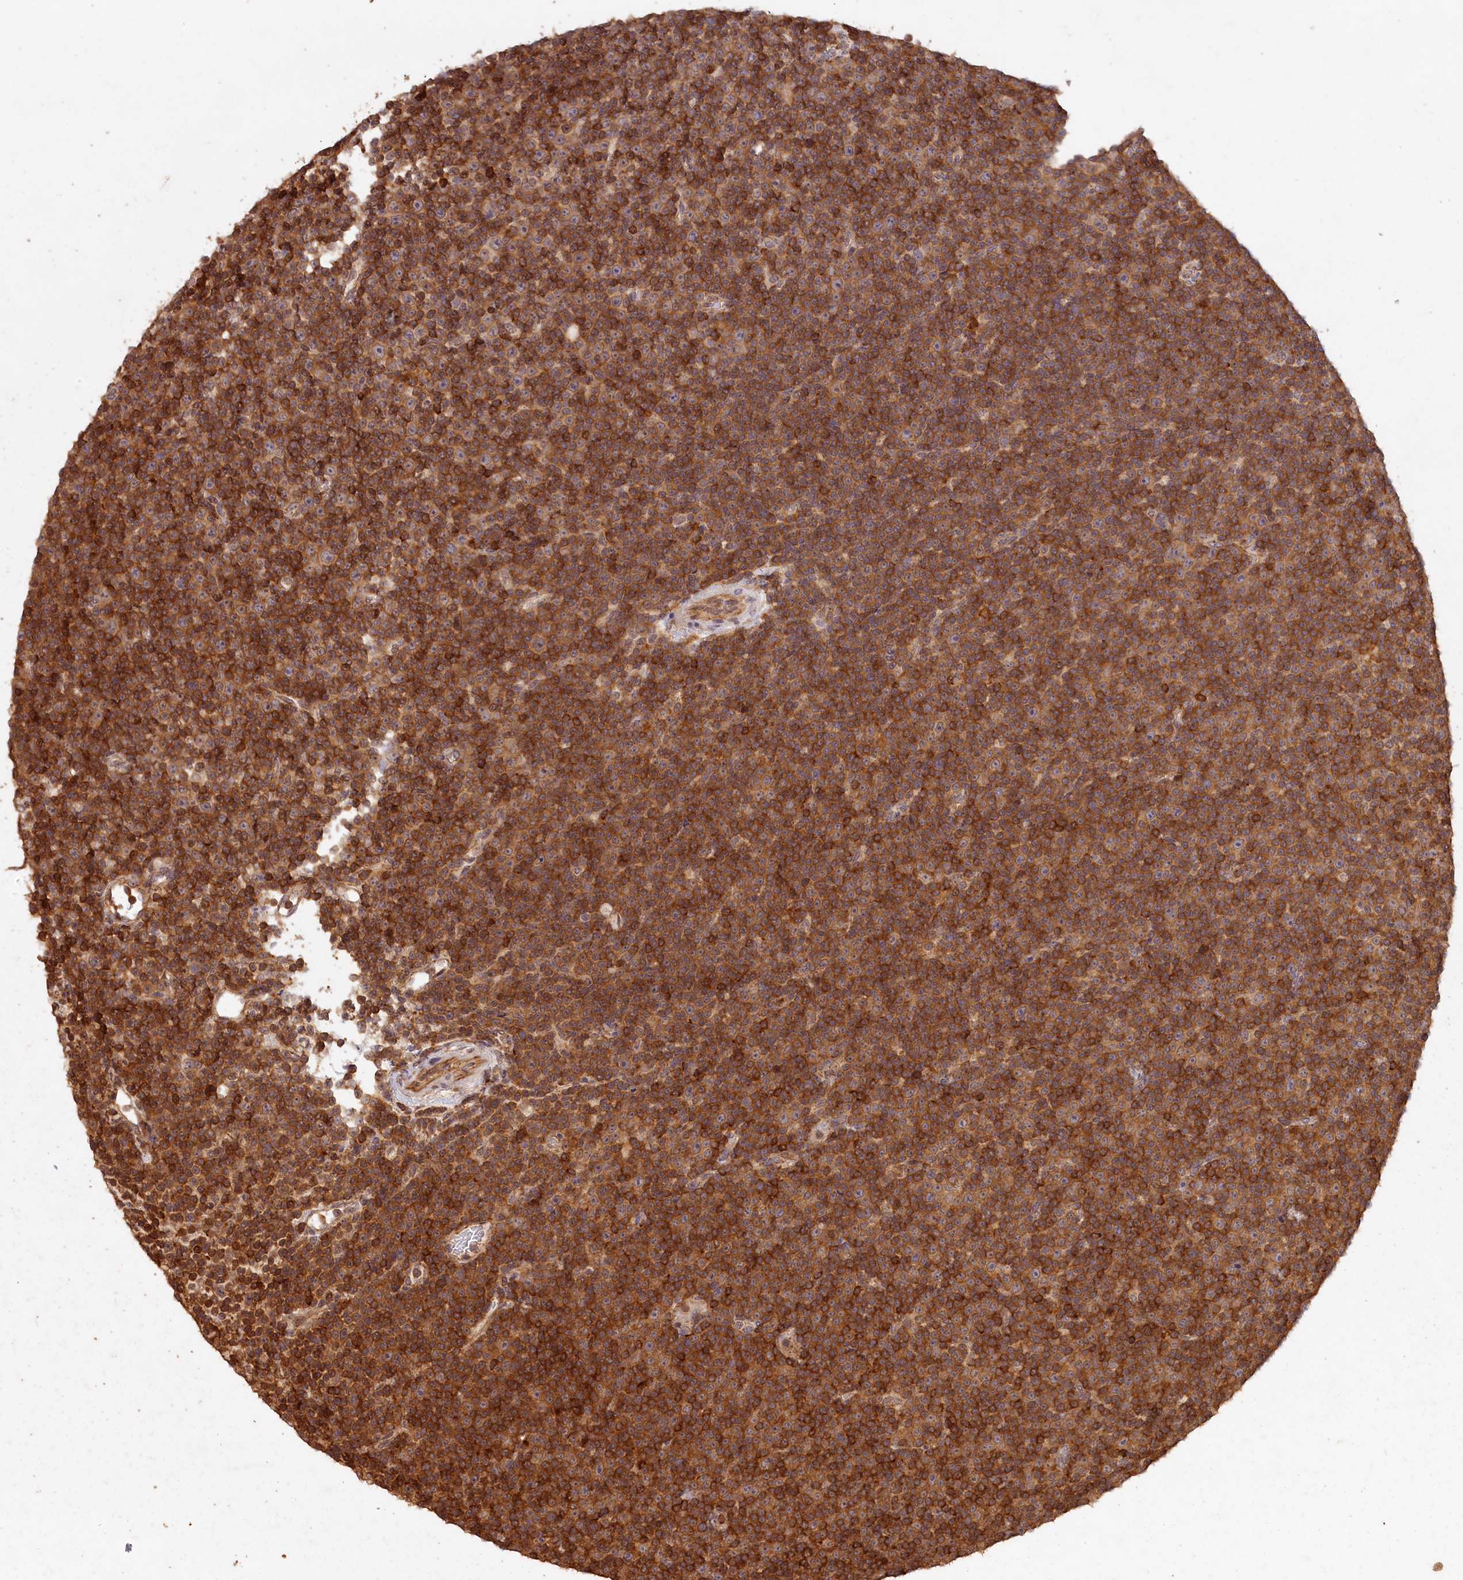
{"staining": {"intensity": "moderate", "quantity": ">75%", "location": "cytoplasmic/membranous"}, "tissue": "lymphoma", "cell_type": "Tumor cells", "image_type": "cancer", "snomed": [{"axis": "morphology", "description": "Malignant lymphoma, non-Hodgkin's type, Low grade"}, {"axis": "topography", "description": "Lymph node"}], "caption": "Protein expression analysis of lymphoma displays moderate cytoplasmic/membranous staining in about >75% of tumor cells.", "gene": "MADD", "patient": {"sex": "female", "age": 67}}